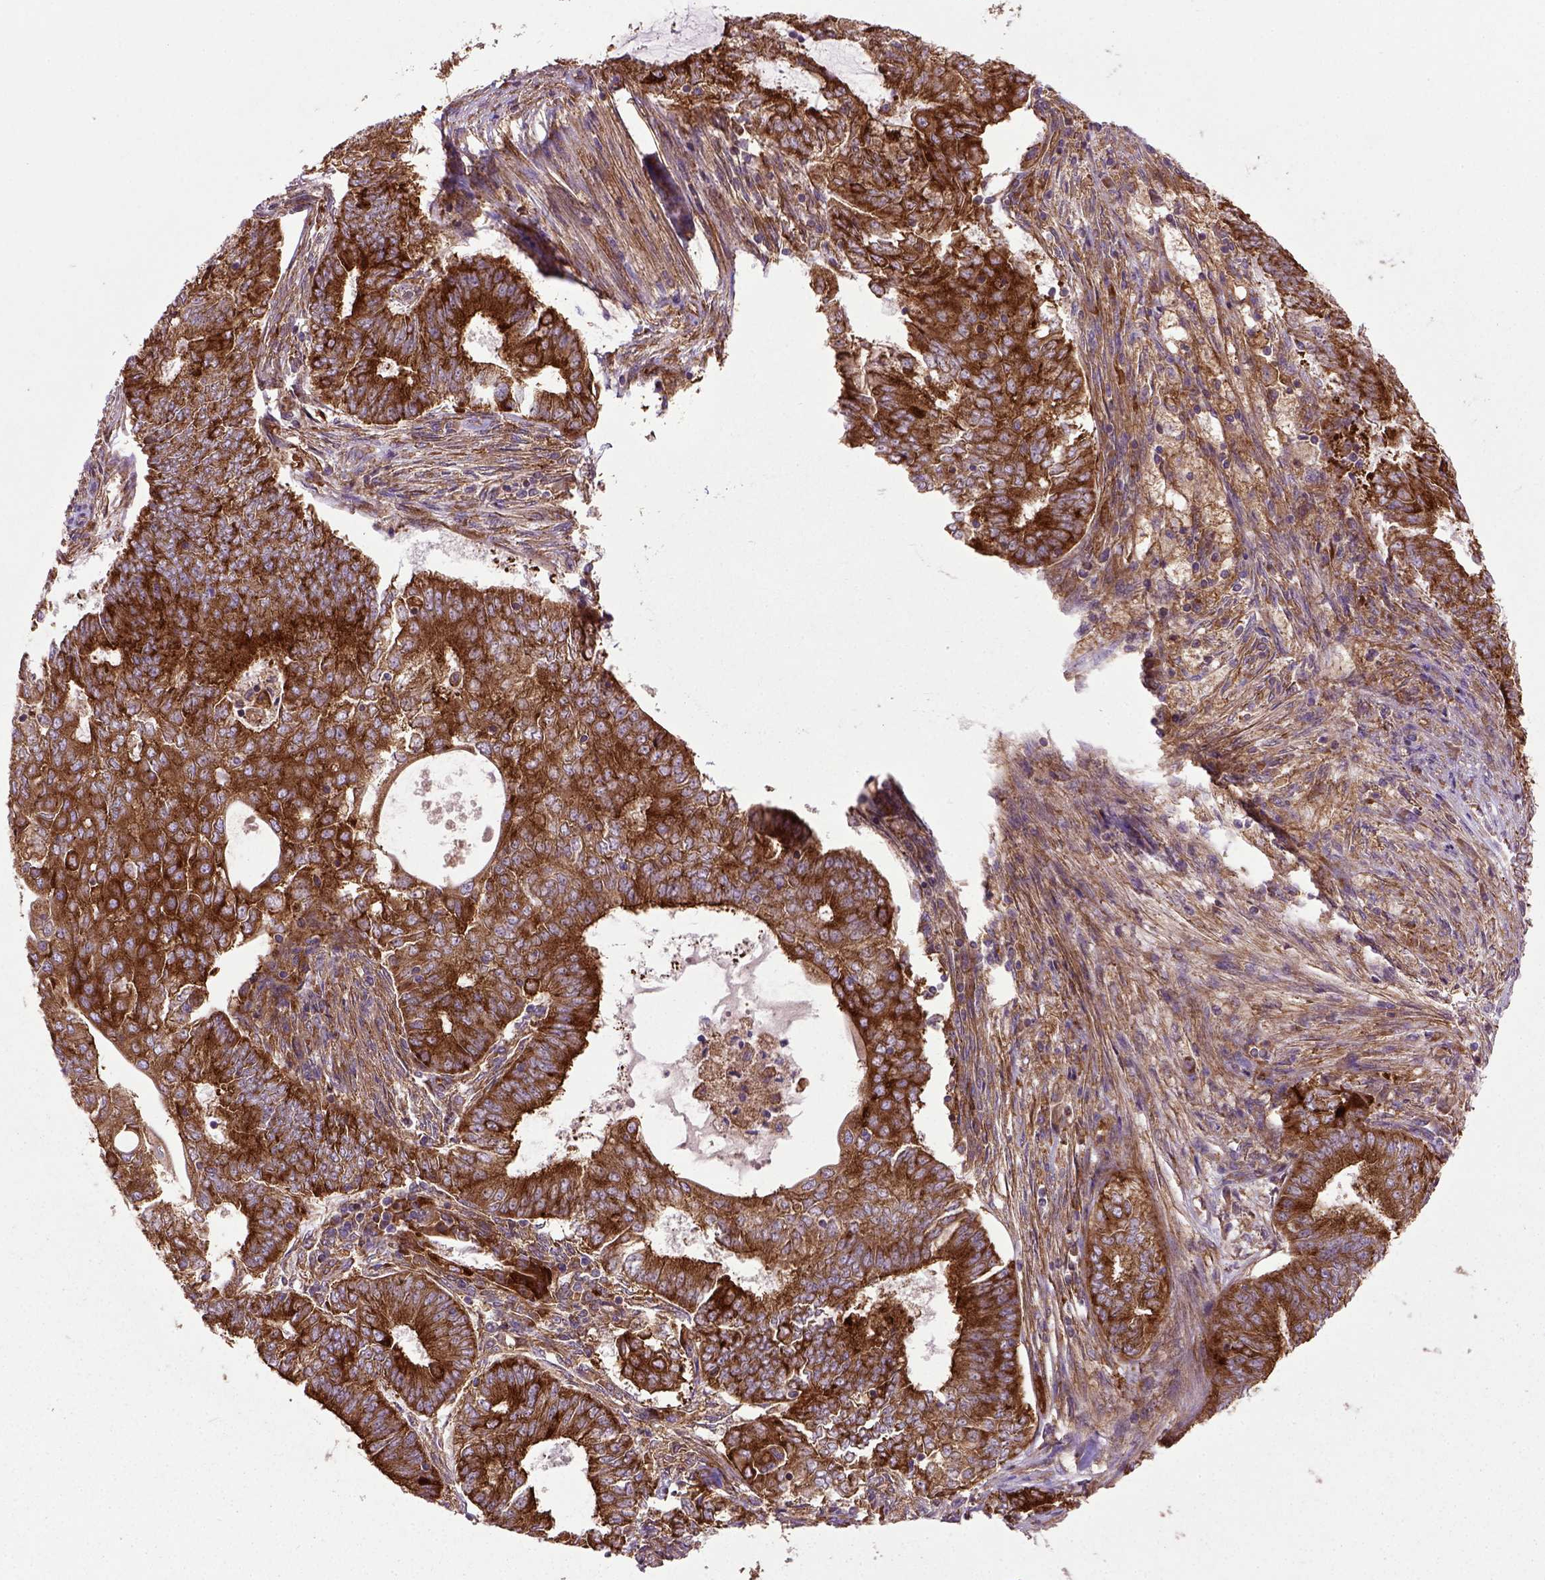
{"staining": {"intensity": "strong", "quantity": ">75%", "location": "cytoplasmic/membranous"}, "tissue": "endometrial cancer", "cell_type": "Tumor cells", "image_type": "cancer", "snomed": [{"axis": "morphology", "description": "Adenocarcinoma, NOS"}, {"axis": "topography", "description": "Endometrium"}], "caption": "Protein expression analysis of endometrial cancer (adenocarcinoma) shows strong cytoplasmic/membranous positivity in approximately >75% of tumor cells.", "gene": "CAPRIN1", "patient": {"sex": "female", "age": 62}}